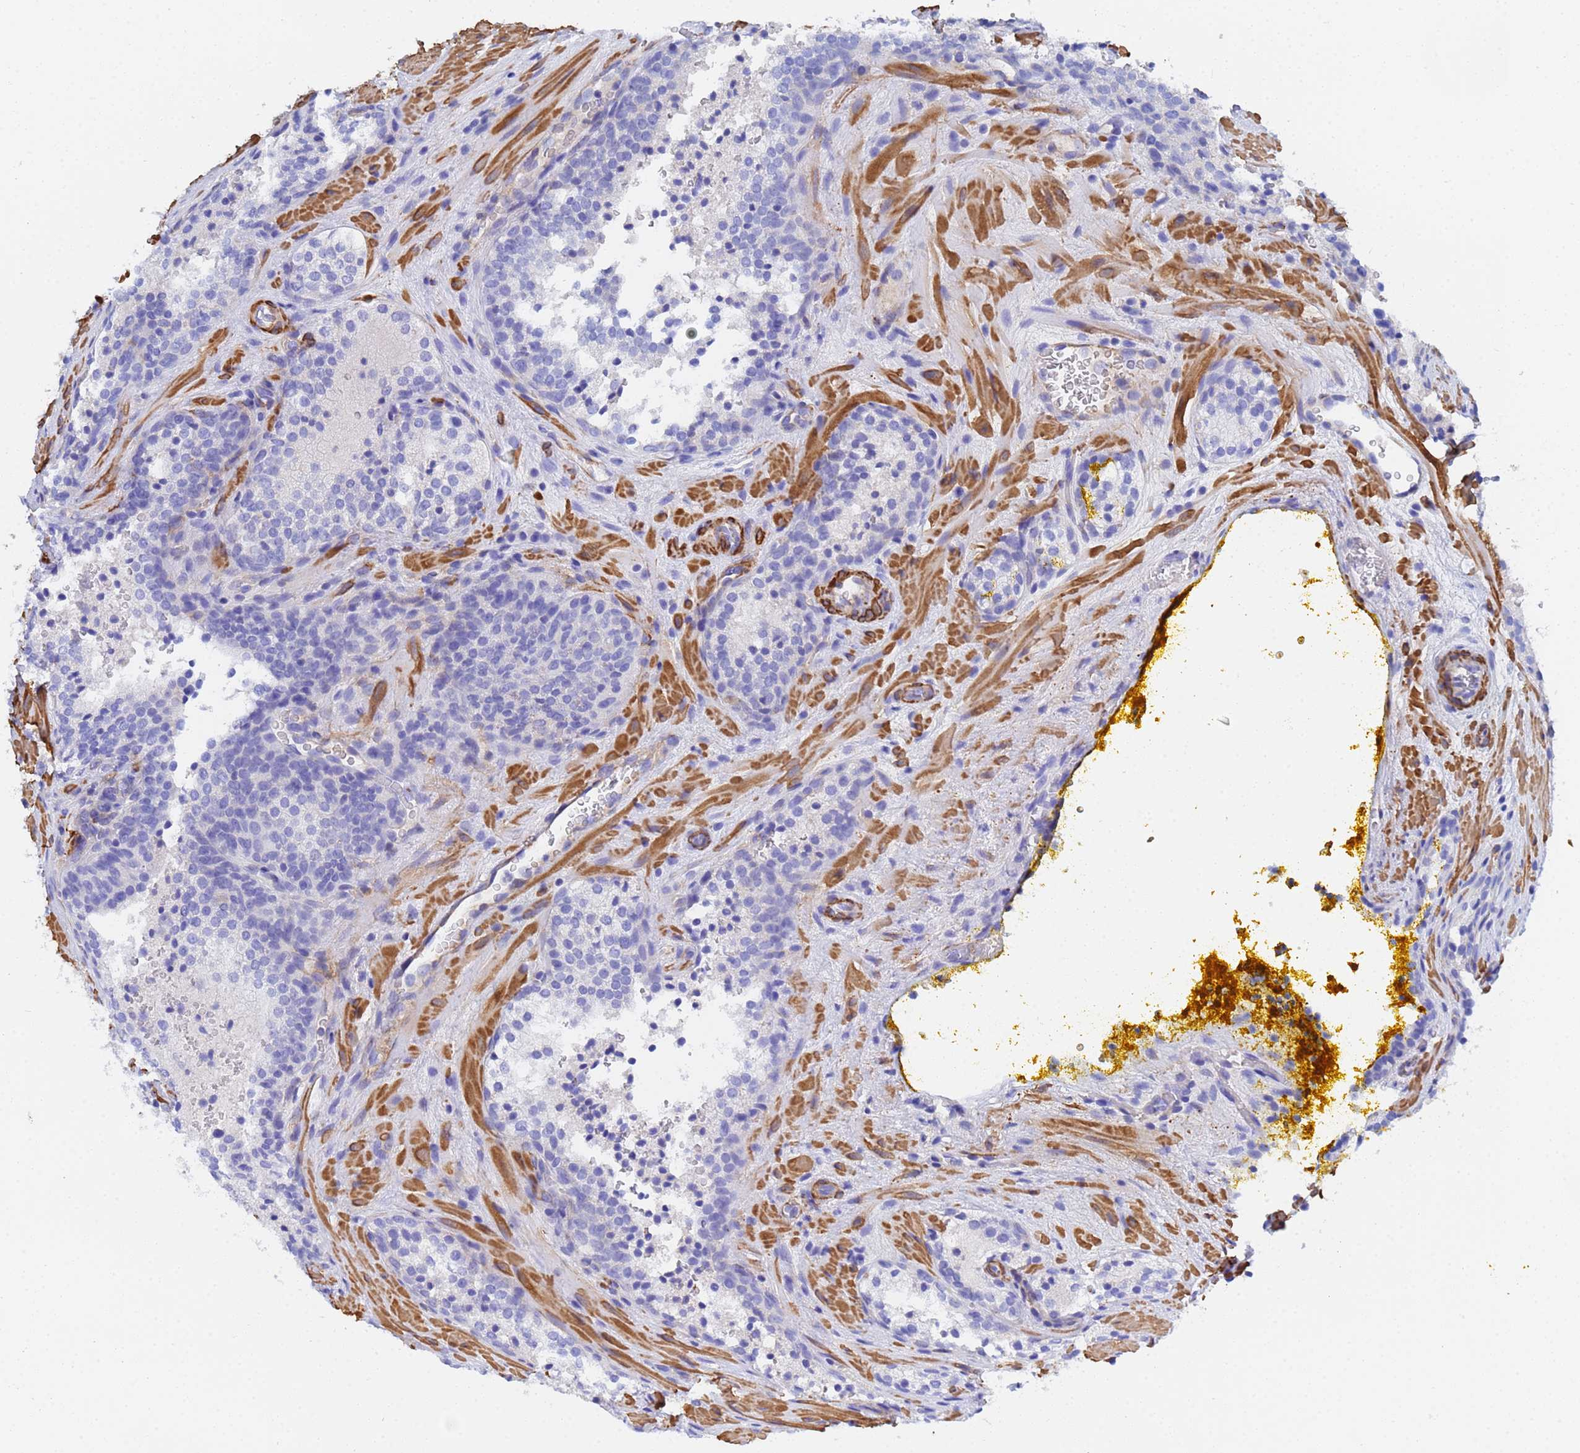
{"staining": {"intensity": "negative", "quantity": "none", "location": "none"}, "tissue": "prostate cancer", "cell_type": "Tumor cells", "image_type": "cancer", "snomed": [{"axis": "morphology", "description": "Adenocarcinoma, High grade"}, {"axis": "topography", "description": "Prostate"}], "caption": "This is an IHC image of human prostate cancer (high-grade adenocarcinoma). There is no expression in tumor cells.", "gene": "CST4", "patient": {"sex": "male", "age": 56}}